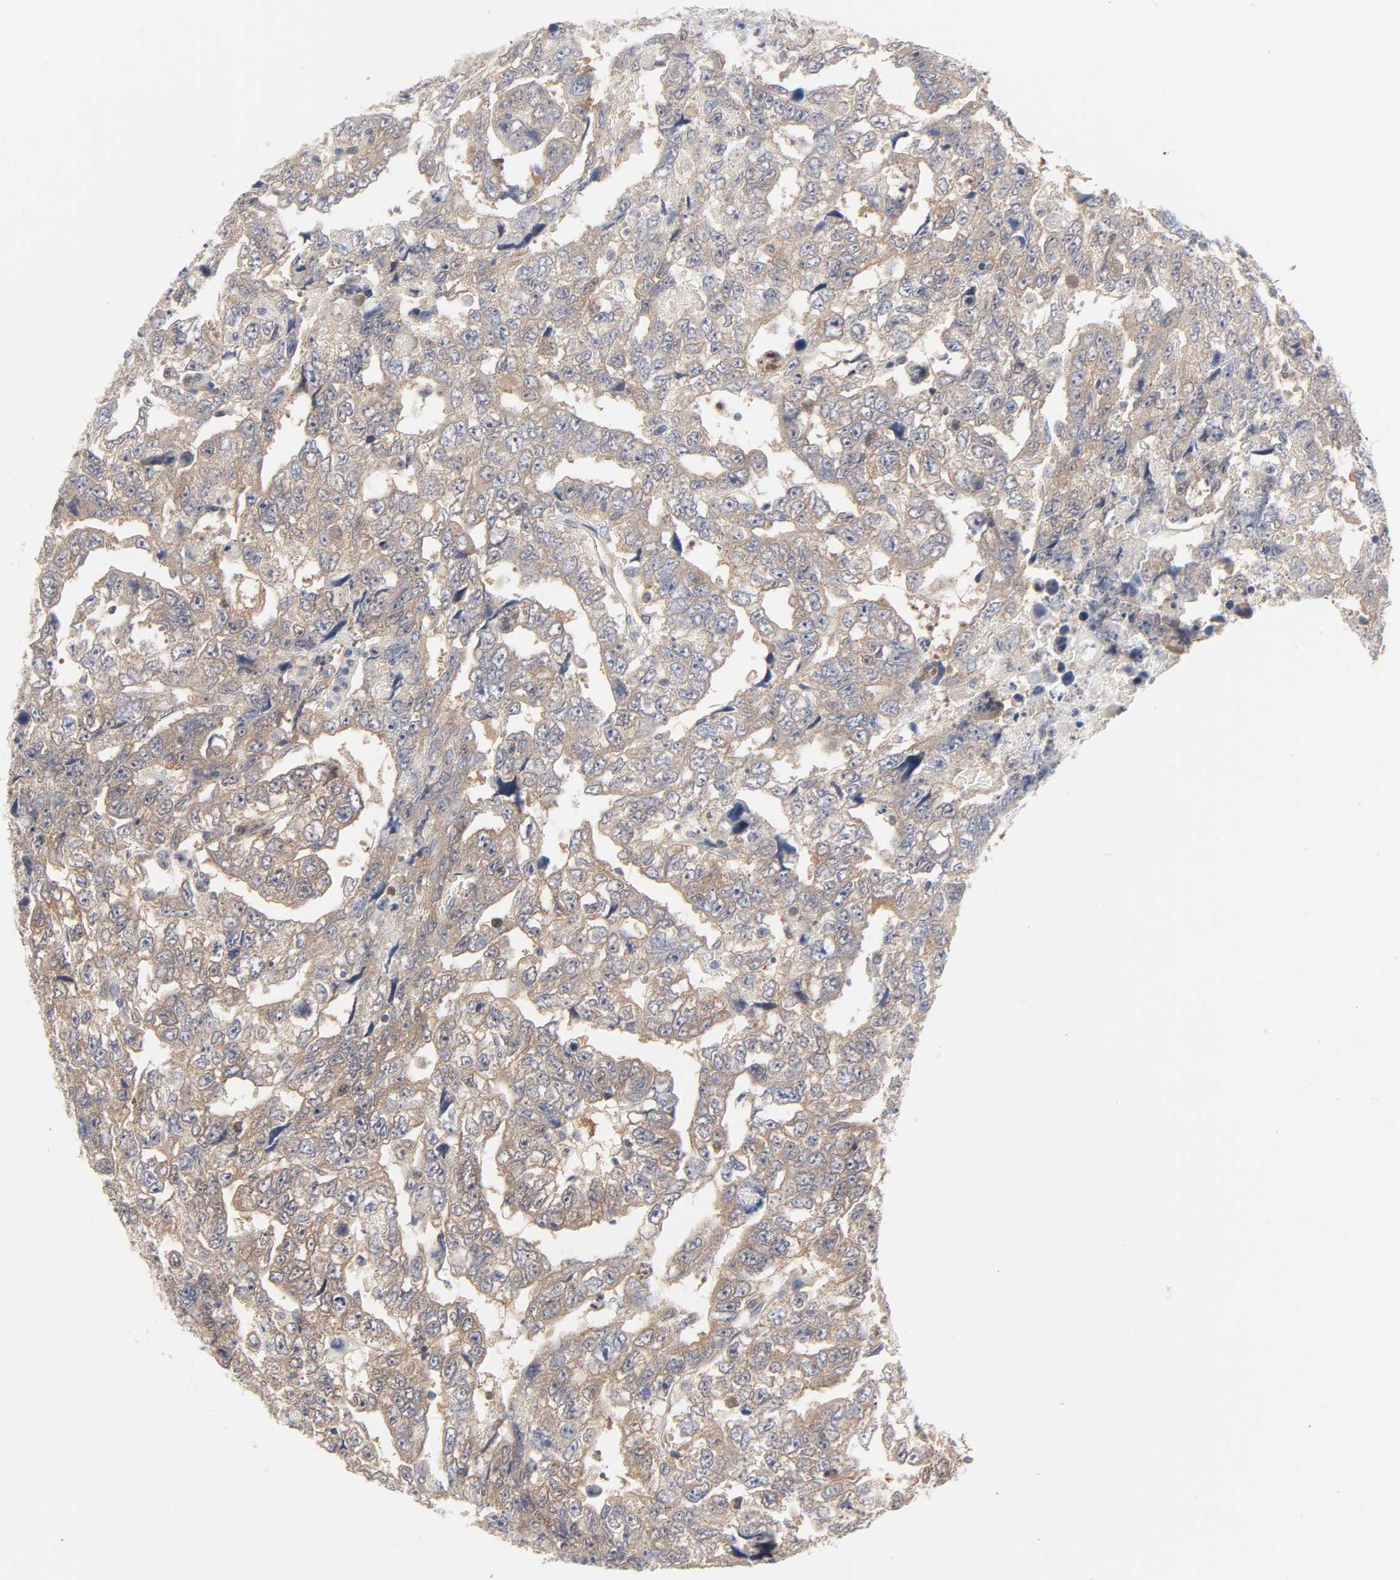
{"staining": {"intensity": "moderate", "quantity": ">75%", "location": "cytoplasmic/membranous"}, "tissue": "testis cancer", "cell_type": "Tumor cells", "image_type": "cancer", "snomed": [{"axis": "morphology", "description": "Carcinoma, Embryonal, NOS"}, {"axis": "topography", "description": "Testis"}], "caption": "Immunohistochemistry (IHC) (DAB) staining of human testis embryonal carcinoma exhibits moderate cytoplasmic/membranous protein staining in approximately >75% of tumor cells.", "gene": "UBL4A", "patient": {"sex": "male", "age": 36}}